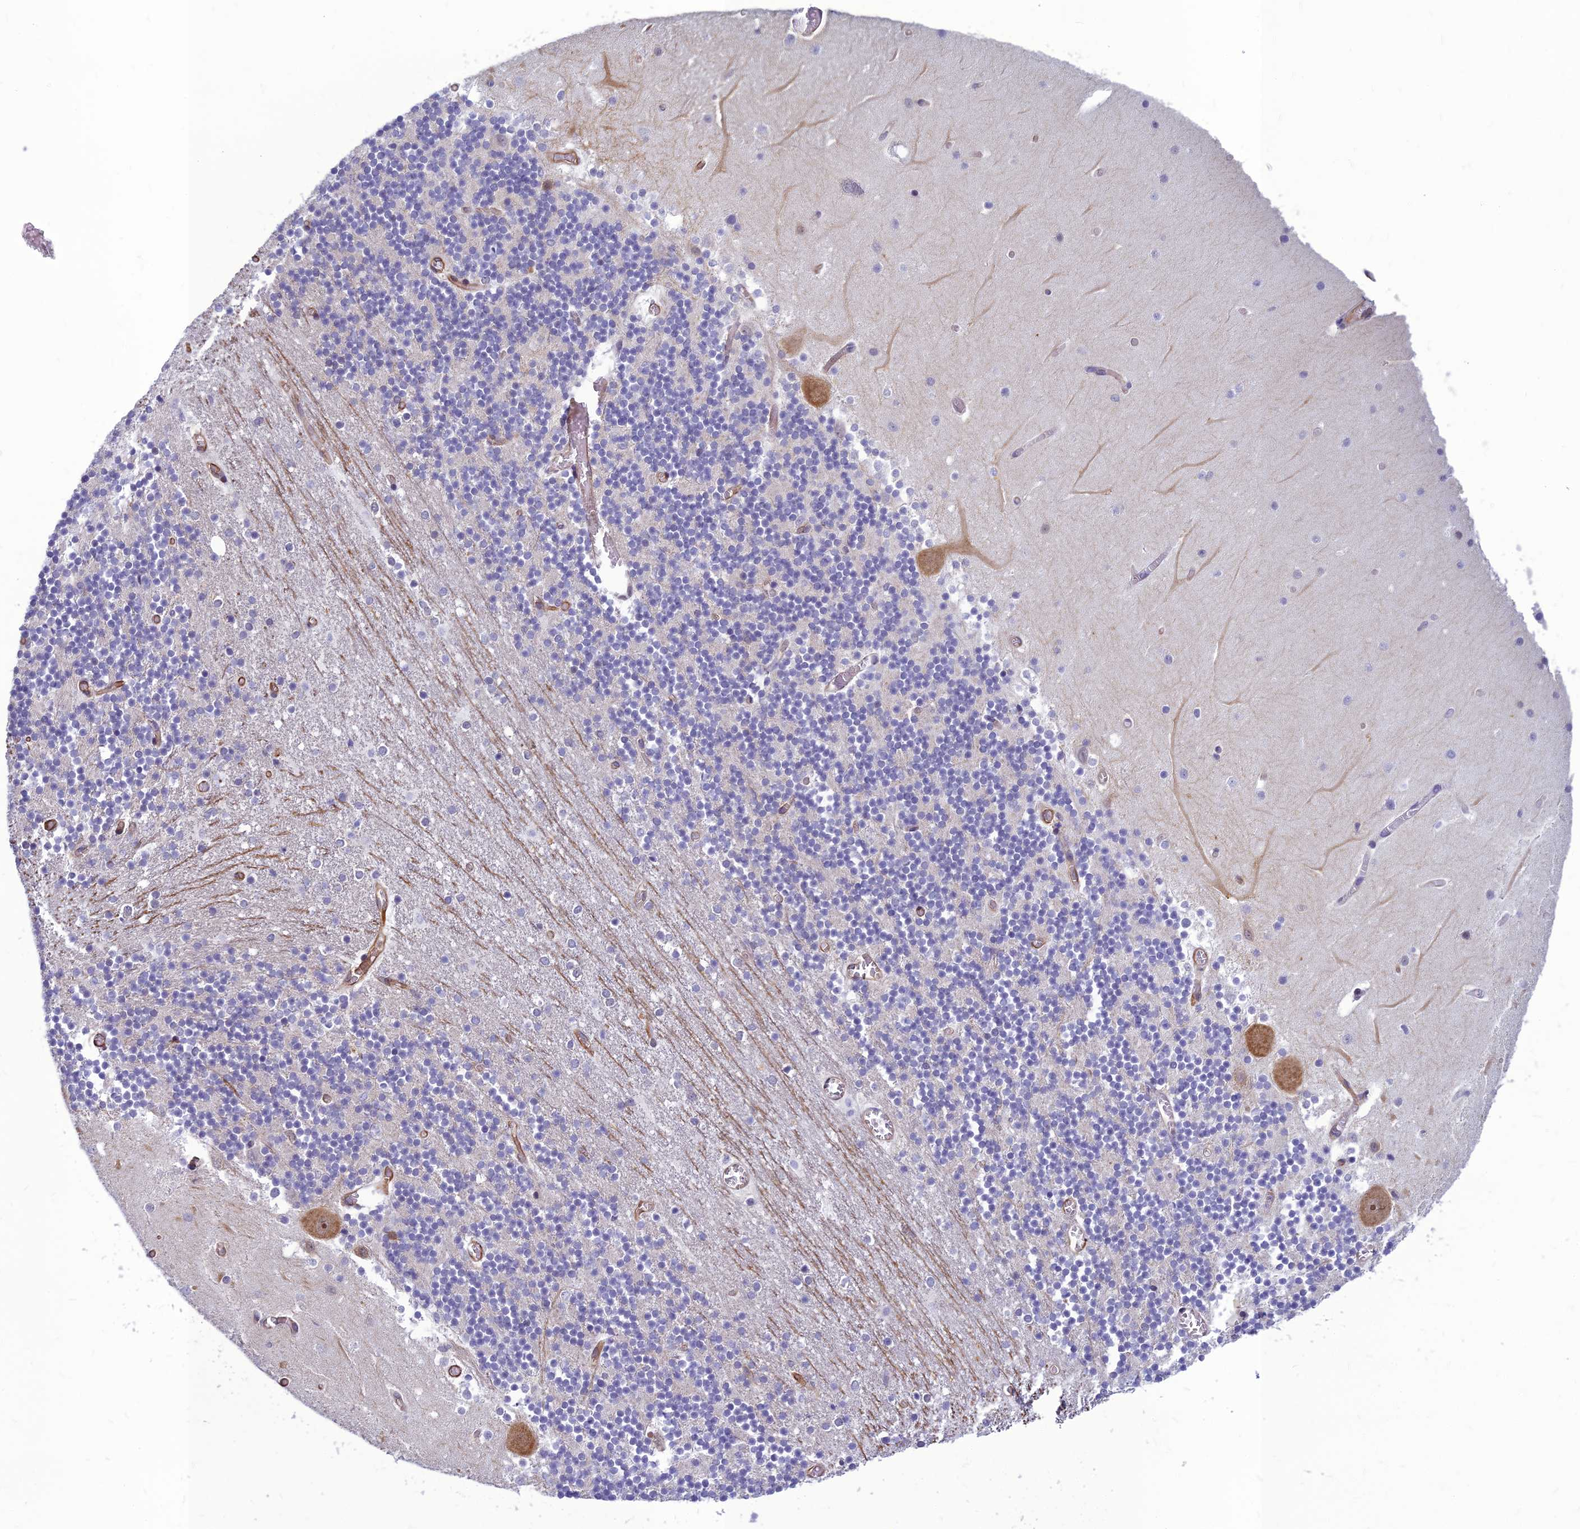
{"staining": {"intensity": "weak", "quantity": "25%-75%", "location": "cytoplasmic/membranous"}, "tissue": "cerebellum", "cell_type": "Cells in granular layer", "image_type": "normal", "snomed": [{"axis": "morphology", "description": "Normal tissue, NOS"}, {"axis": "topography", "description": "Cerebellum"}], "caption": "IHC staining of normal cerebellum, which demonstrates low levels of weak cytoplasmic/membranous positivity in approximately 25%-75% of cells in granular layer indicating weak cytoplasmic/membranous protein staining. The staining was performed using DAB (brown) for protein detection and nuclei were counterstained in hematoxylin (blue).", "gene": "RGL3", "patient": {"sex": "female", "age": 28}}